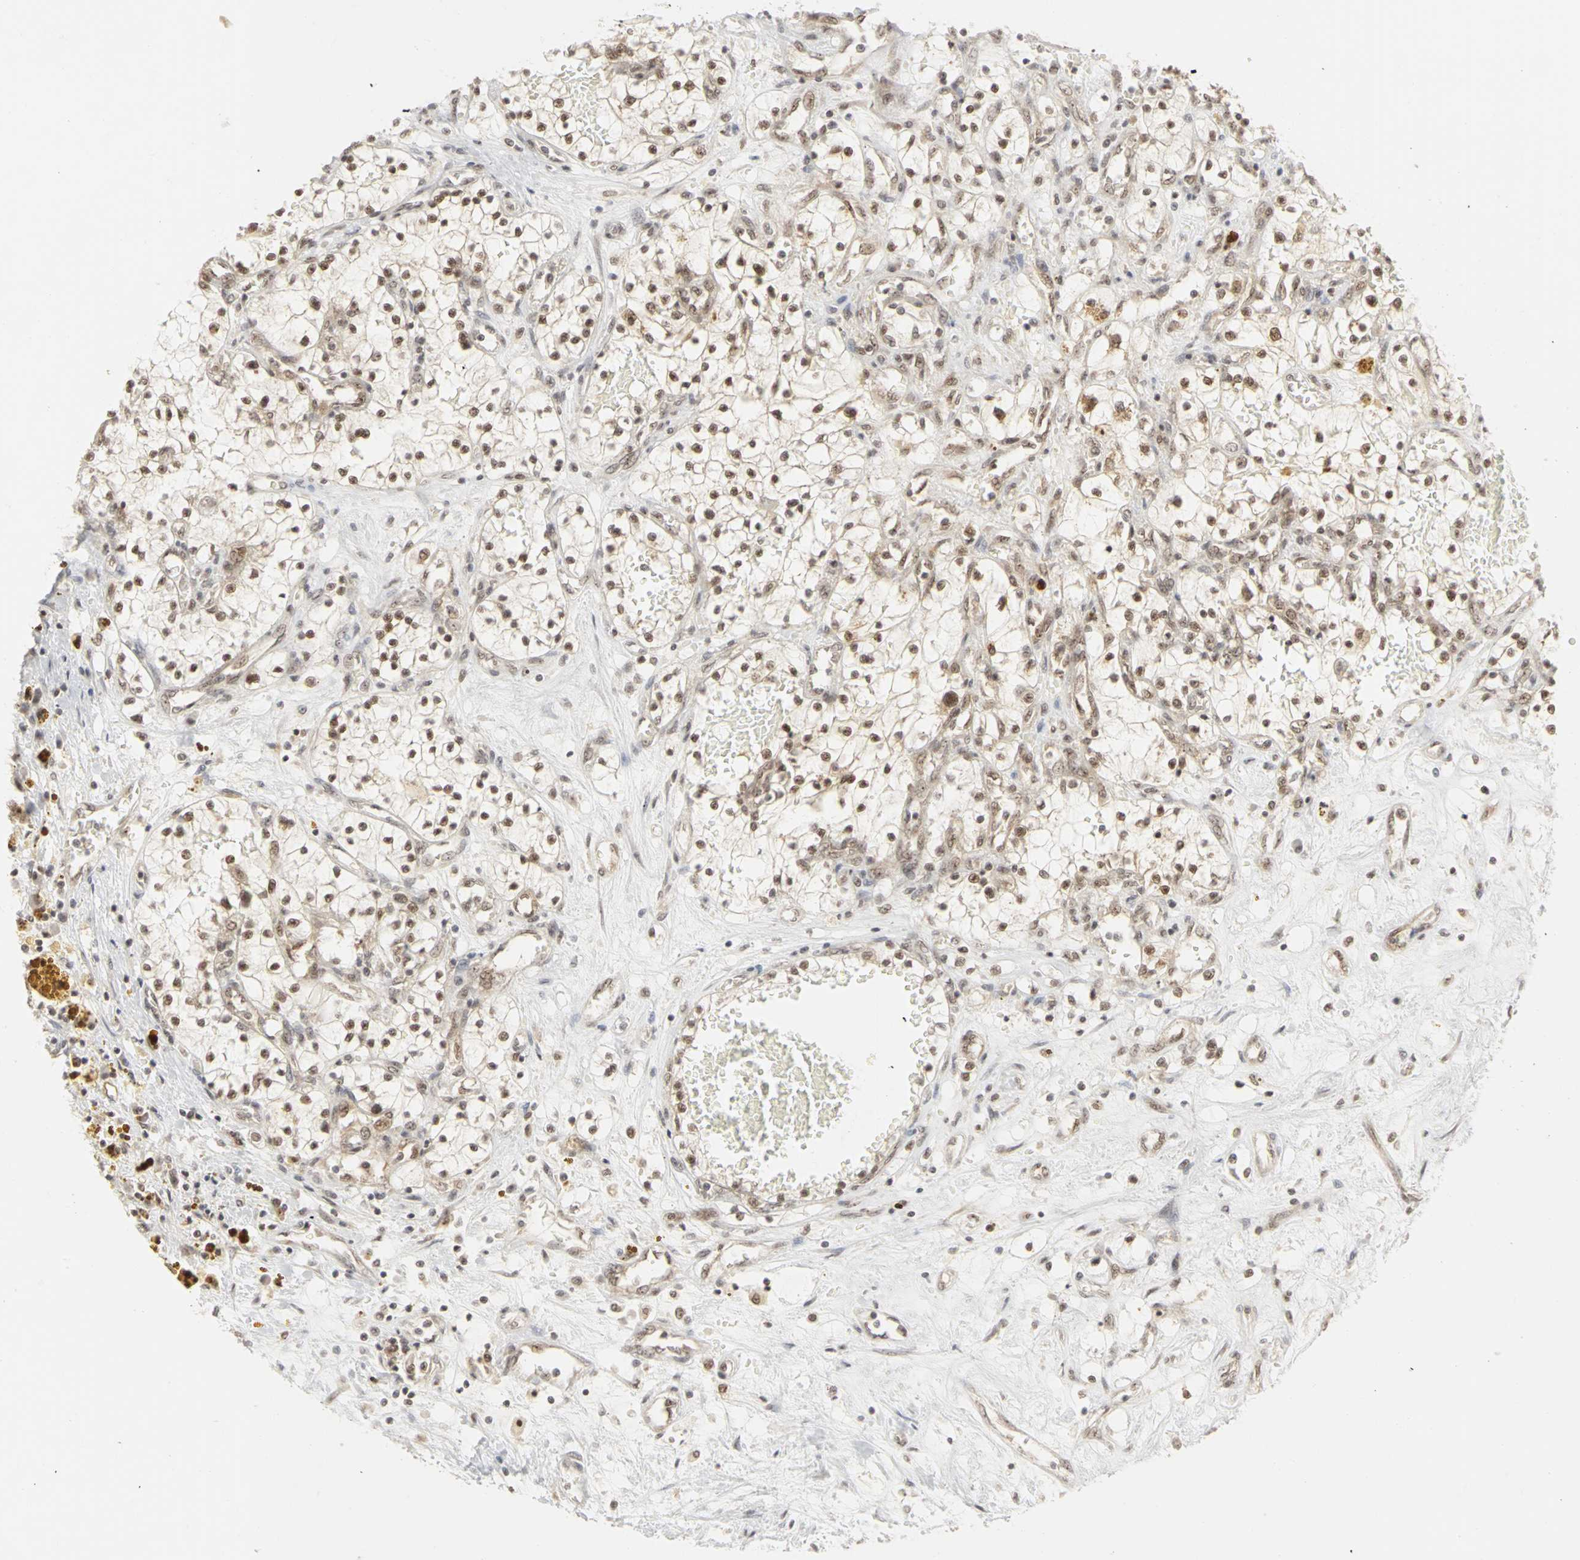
{"staining": {"intensity": "moderate", "quantity": ">75%", "location": "nuclear"}, "tissue": "renal cancer", "cell_type": "Tumor cells", "image_type": "cancer", "snomed": [{"axis": "morphology", "description": "Adenocarcinoma, NOS"}, {"axis": "topography", "description": "Kidney"}], "caption": "Human renal cancer stained with a brown dye exhibits moderate nuclear positive expression in about >75% of tumor cells.", "gene": "CSNK2B", "patient": {"sex": "male", "age": 68}}